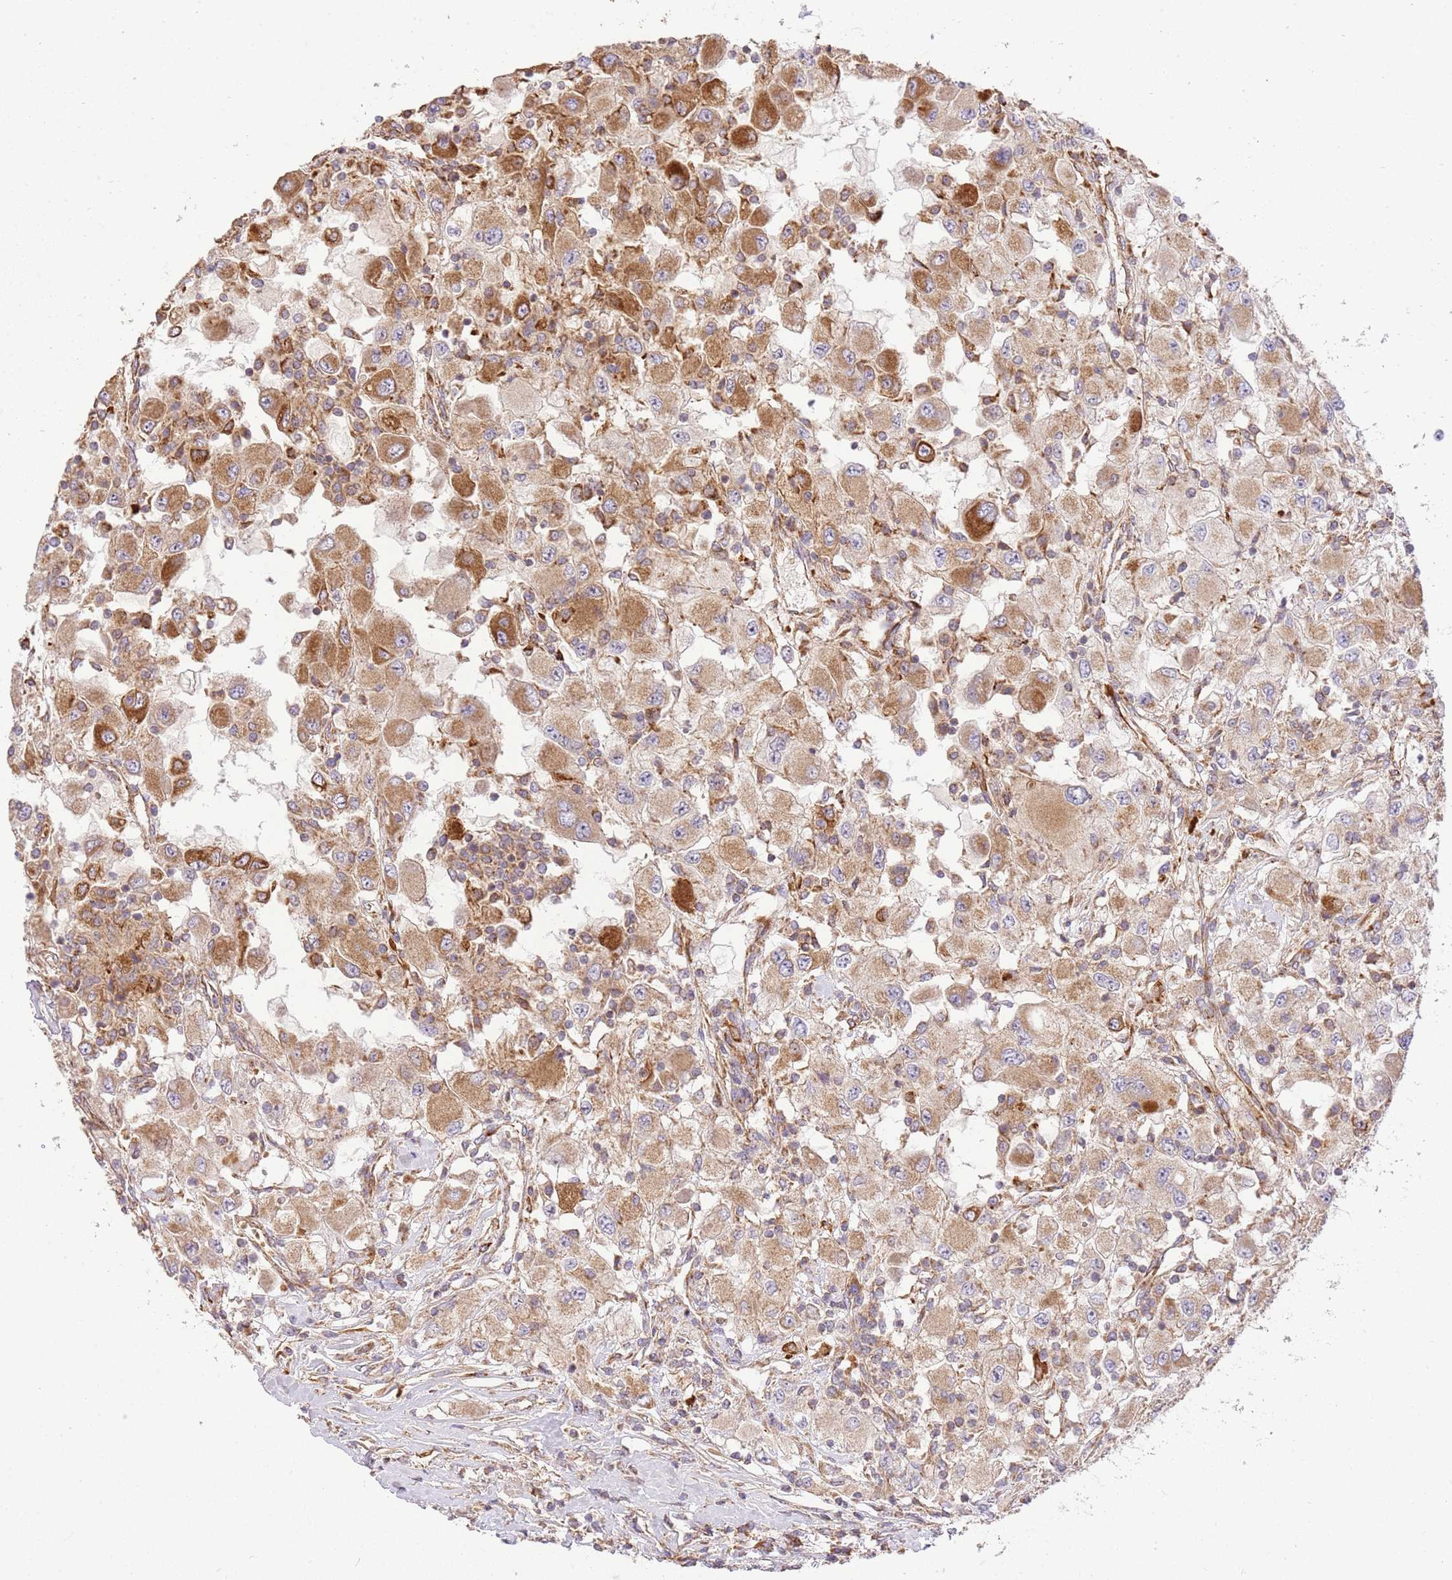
{"staining": {"intensity": "moderate", "quantity": ">75%", "location": "cytoplasmic/membranous"}, "tissue": "renal cancer", "cell_type": "Tumor cells", "image_type": "cancer", "snomed": [{"axis": "morphology", "description": "Adenocarcinoma, NOS"}, {"axis": "topography", "description": "Kidney"}], "caption": "Tumor cells show moderate cytoplasmic/membranous expression in approximately >75% of cells in renal cancer.", "gene": "SPATA2L", "patient": {"sex": "female", "age": 67}}